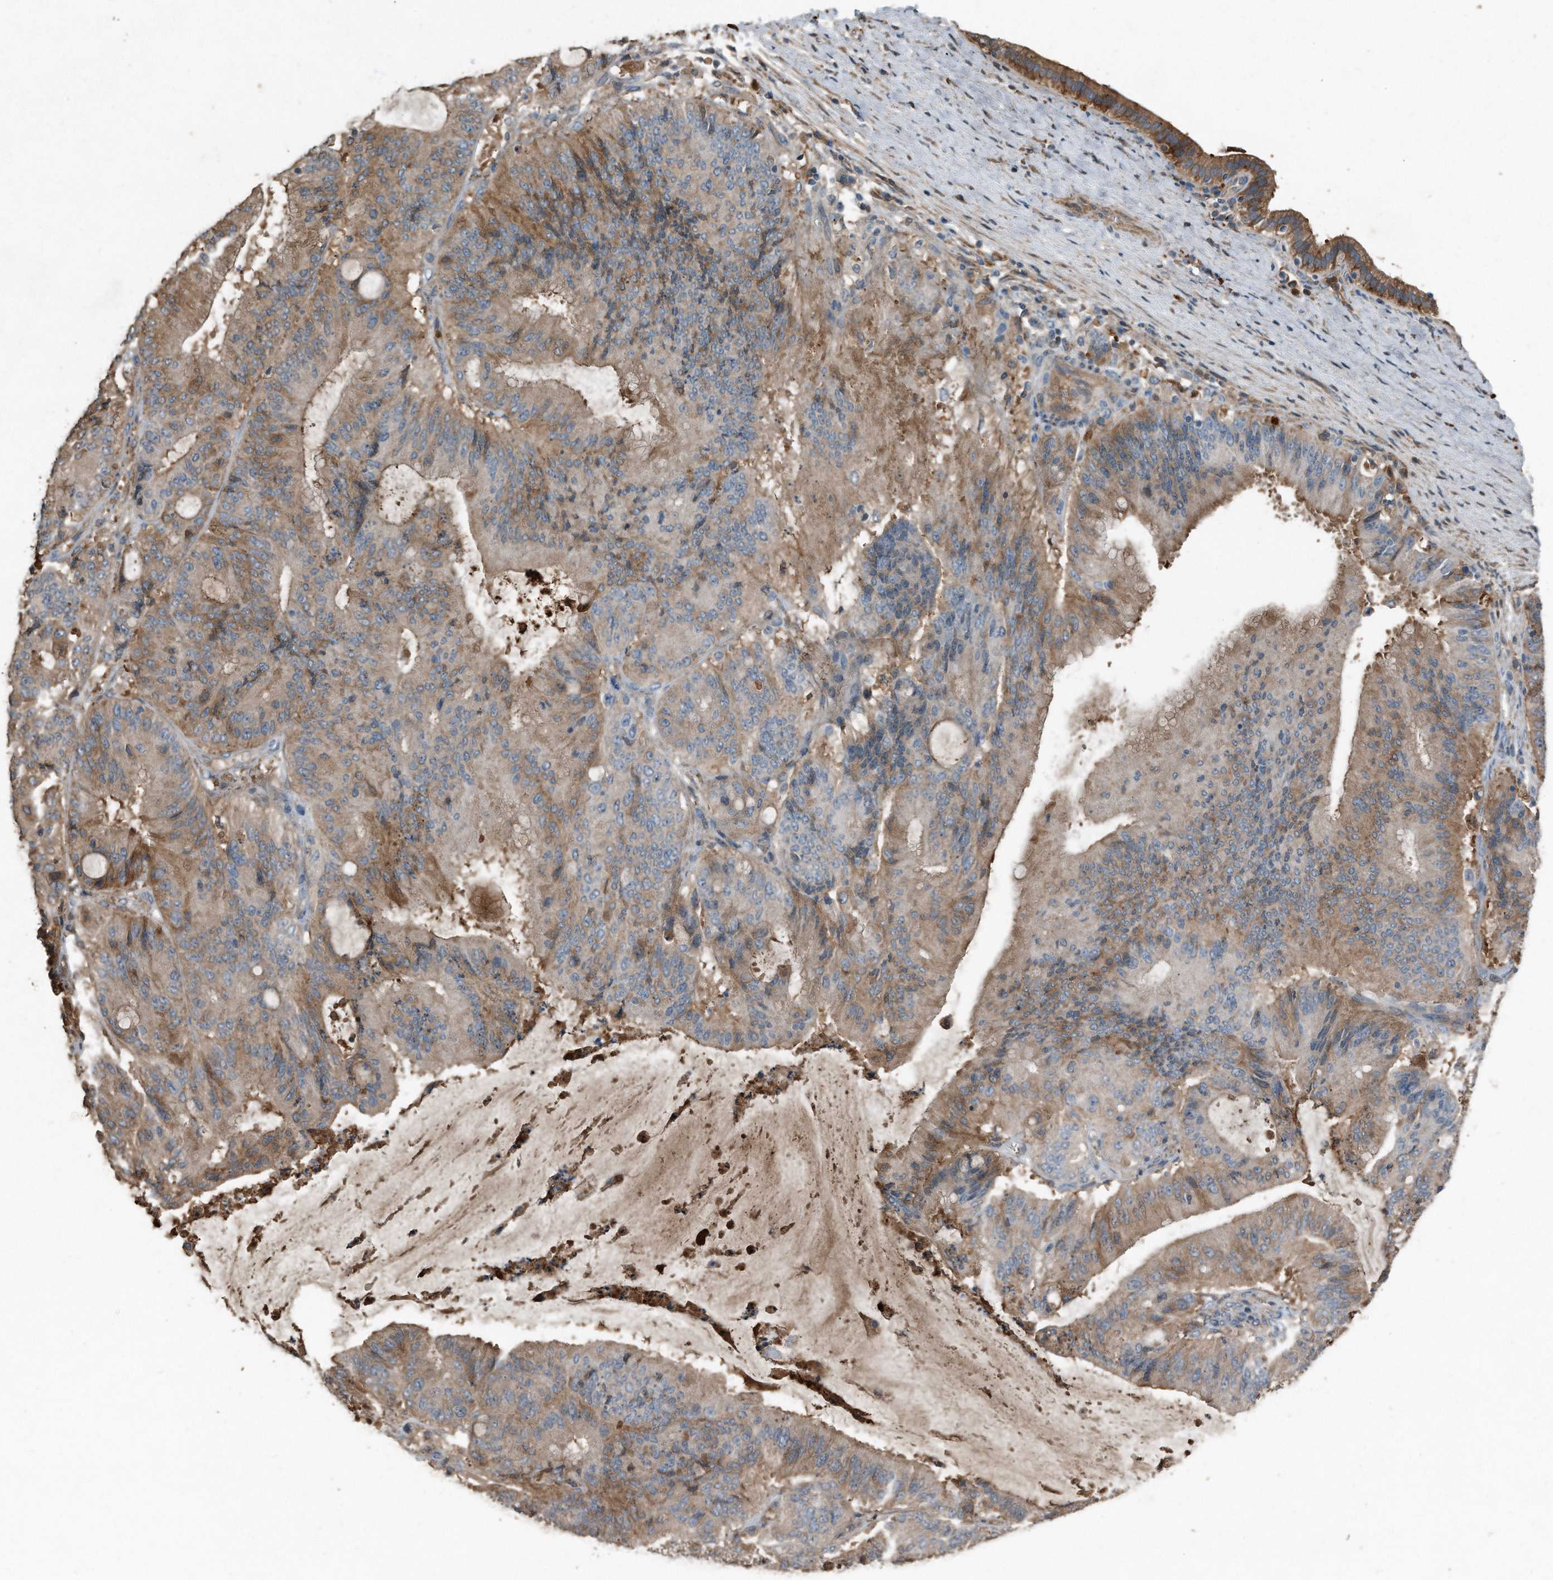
{"staining": {"intensity": "moderate", "quantity": "25%-75%", "location": "cytoplasmic/membranous"}, "tissue": "liver cancer", "cell_type": "Tumor cells", "image_type": "cancer", "snomed": [{"axis": "morphology", "description": "Normal tissue, NOS"}, {"axis": "morphology", "description": "Cholangiocarcinoma"}, {"axis": "topography", "description": "Liver"}, {"axis": "topography", "description": "Peripheral nerve tissue"}], "caption": "Cholangiocarcinoma (liver) stained with immunohistochemistry displays moderate cytoplasmic/membranous expression in approximately 25%-75% of tumor cells.", "gene": "C9", "patient": {"sex": "female", "age": 73}}